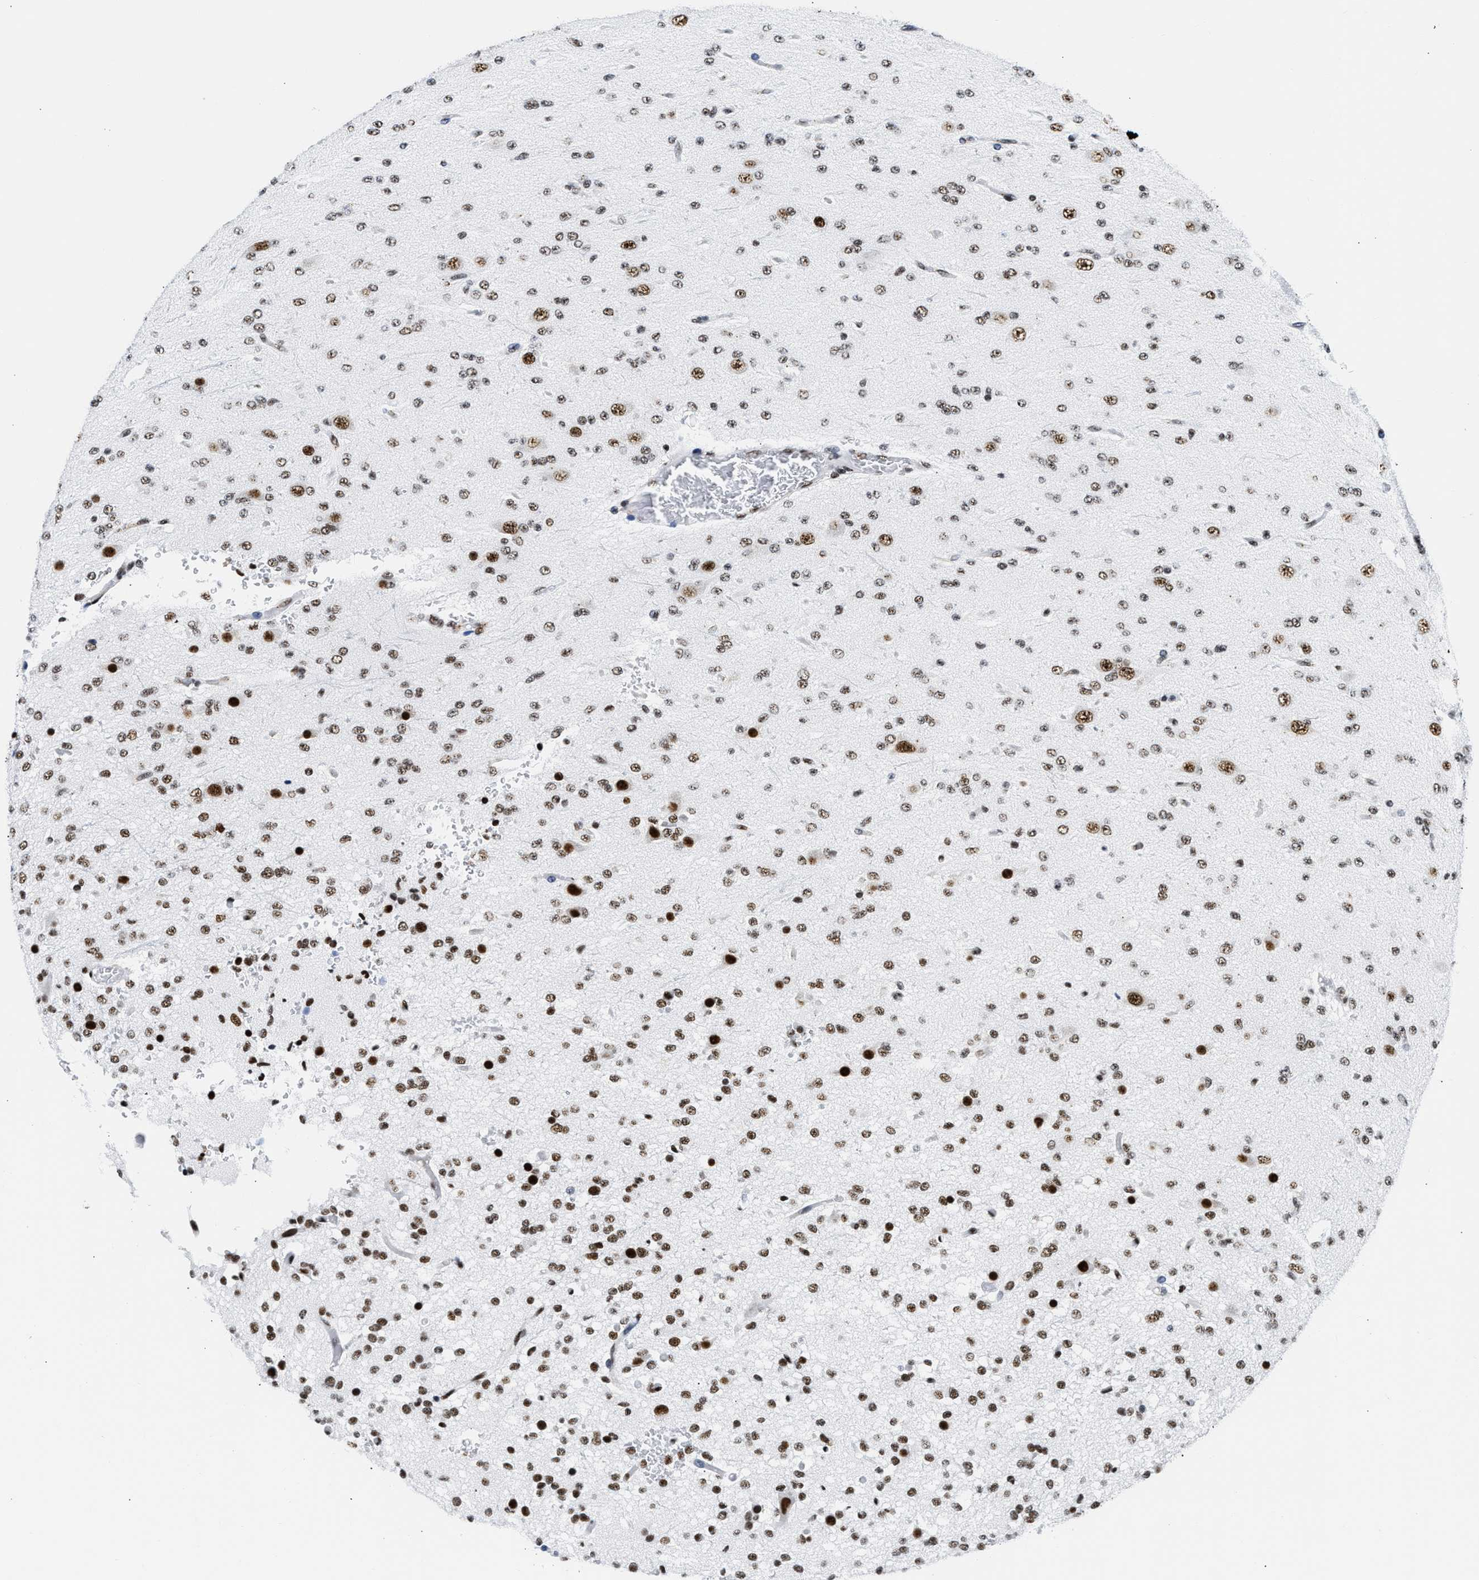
{"staining": {"intensity": "moderate", "quantity": ">75%", "location": "nuclear"}, "tissue": "glioma", "cell_type": "Tumor cells", "image_type": "cancer", "snomed": [{"axis": "morphology", "description": "Glioma, malignant, Low grade"}, {"axis": "topography", "description": "Brain"}], "caption": "Immunohistochemistry (IHC) micrograph of malignant glioma (low-grade) stained for a protein (brown), which demonstrates medium levels of moderate nuclear expression in about >75% of tumor cells.", "gene": "RBM8A", "patient": {"sex": "male", "age": 38}}